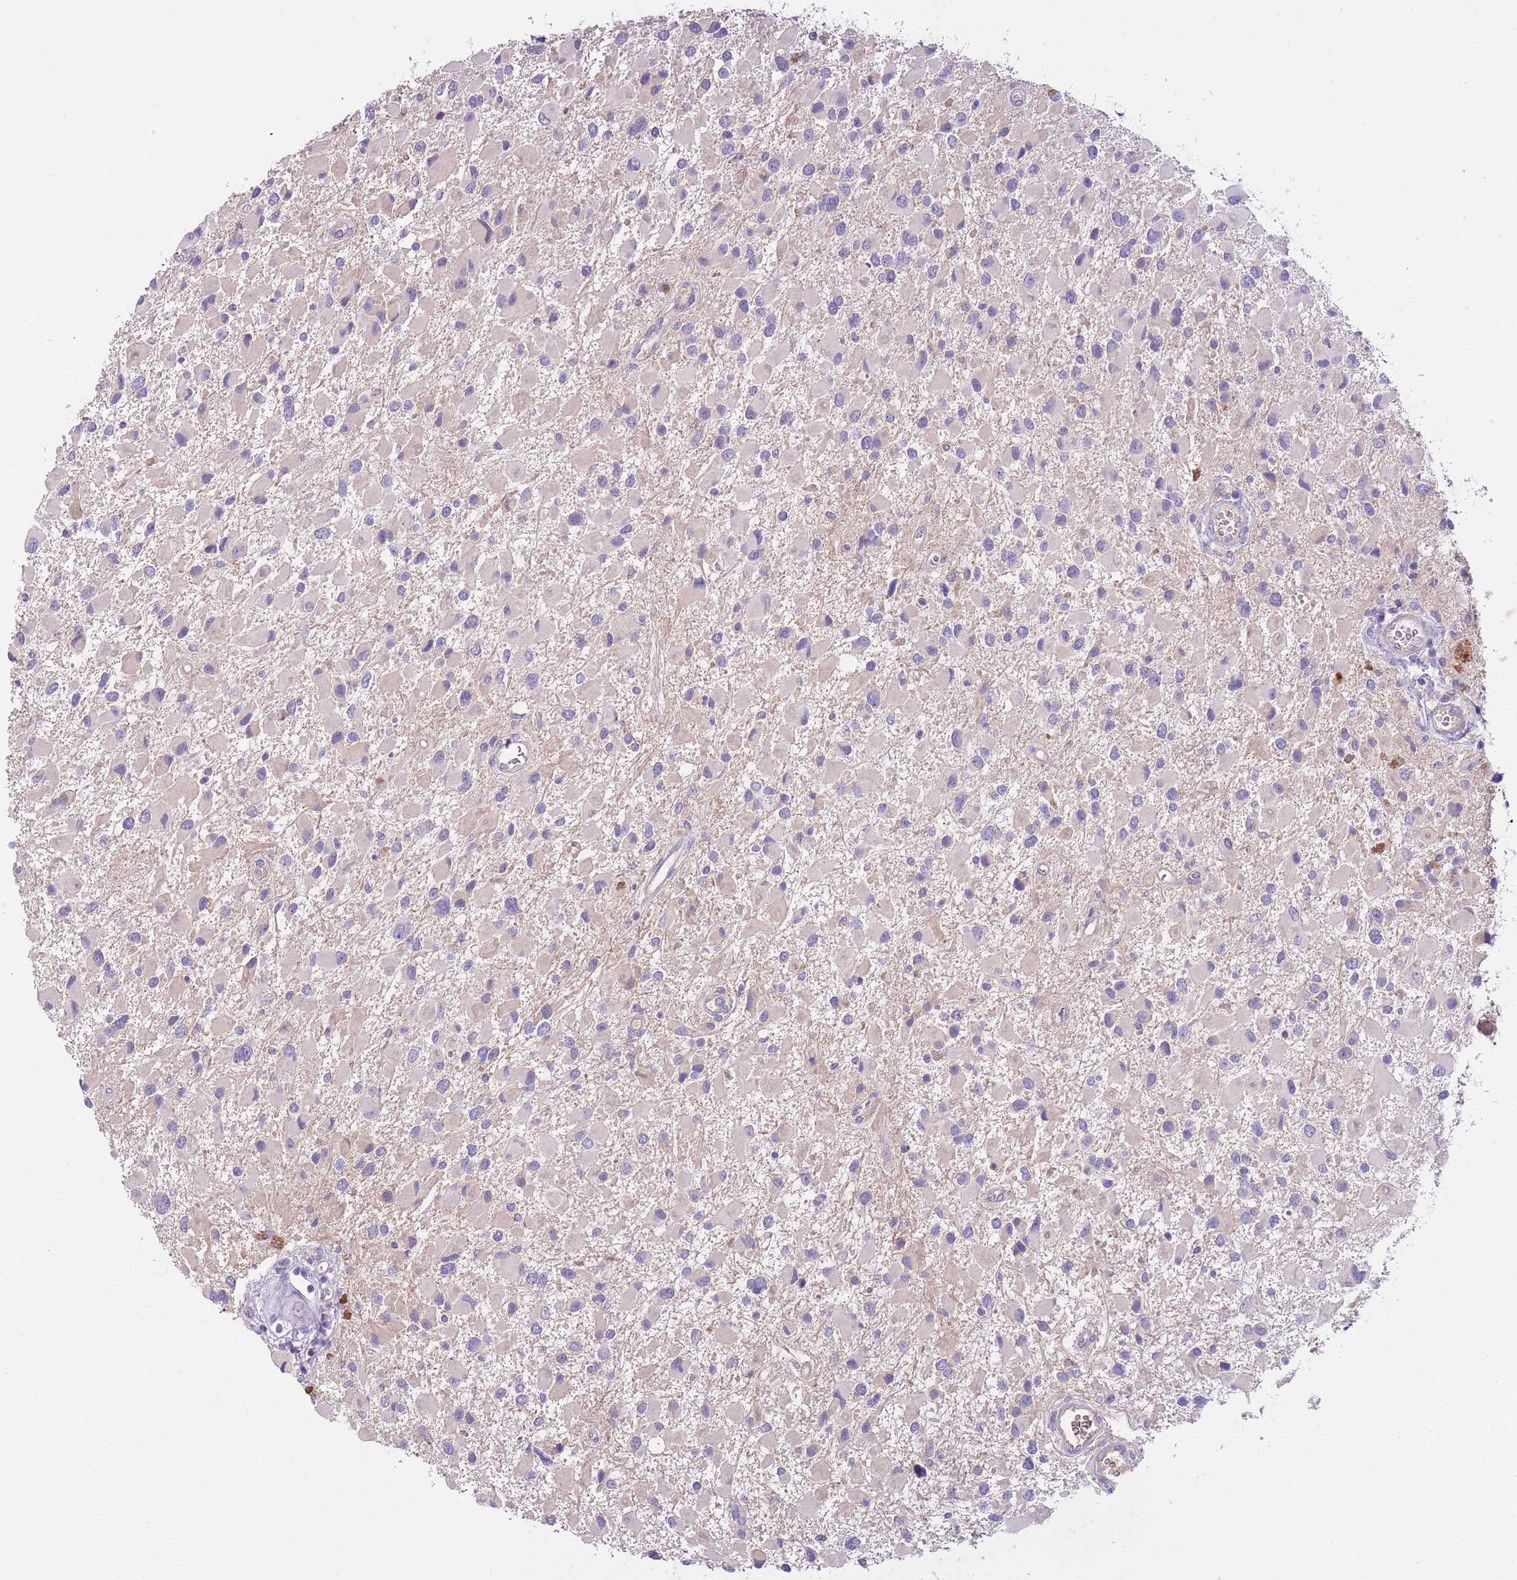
{"staining": {"intensity": "negative", "quantity": "none", "location": "none"}, "tissue": "glioma", "cell_type": "Tumor cells", "image_type": "cancer", "snomed": [{"axis": "morphology", "description": "Glioma, malignant, High grade"}, {"axis": "topography", "description": "Brain"}], "caption": "Immunohistochemistry of glioma exhibits no expression in tumor cells. (DAB immunohistochemistry (IHC) visualized using brightfield microscopy, high magnification).", "gene": "HES3", "patient": {"sex": "male", "age": 53}}